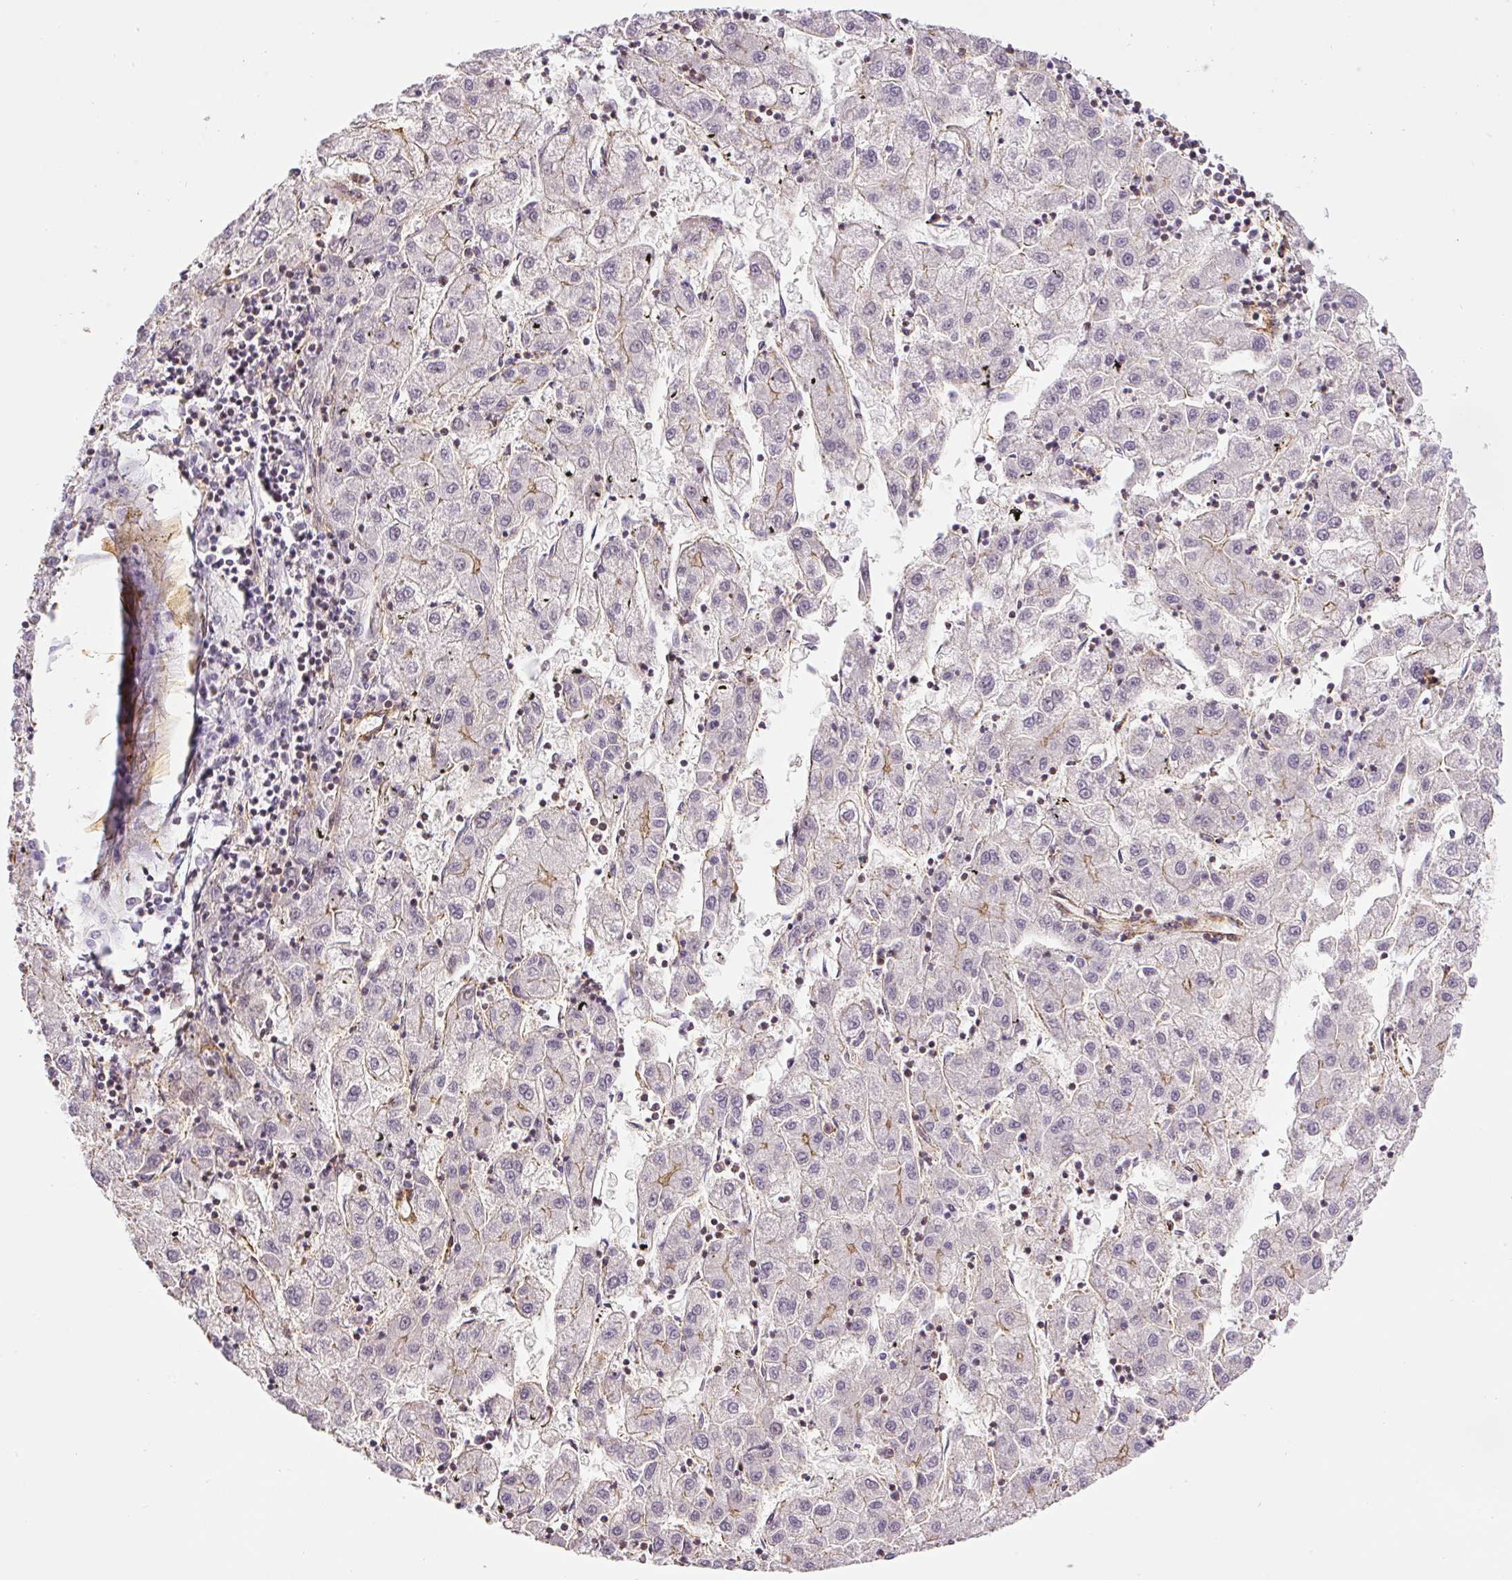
{"staining": {"intensity": "moderate", "quantity": "<25%", "location": "cytoplasmic/membranous"}, "tissue": "liver cancer", "cell_type": "Tumor cells", "image_type": "cancer", "snomed": [{"axis": "morphology", "description": "Carcinoma, Hepatocellular, NOS"}, {"axis": "topography", "description": "Liver"}], "caption": "This image reveals IHC staining of hepatocellular carcinoma (liver), with low moderate cytoplasmic/membranous positivity in about <25% of tumor cells.", "gene": "MYL12A", "patient": {"sex": "male", "age": 72}}